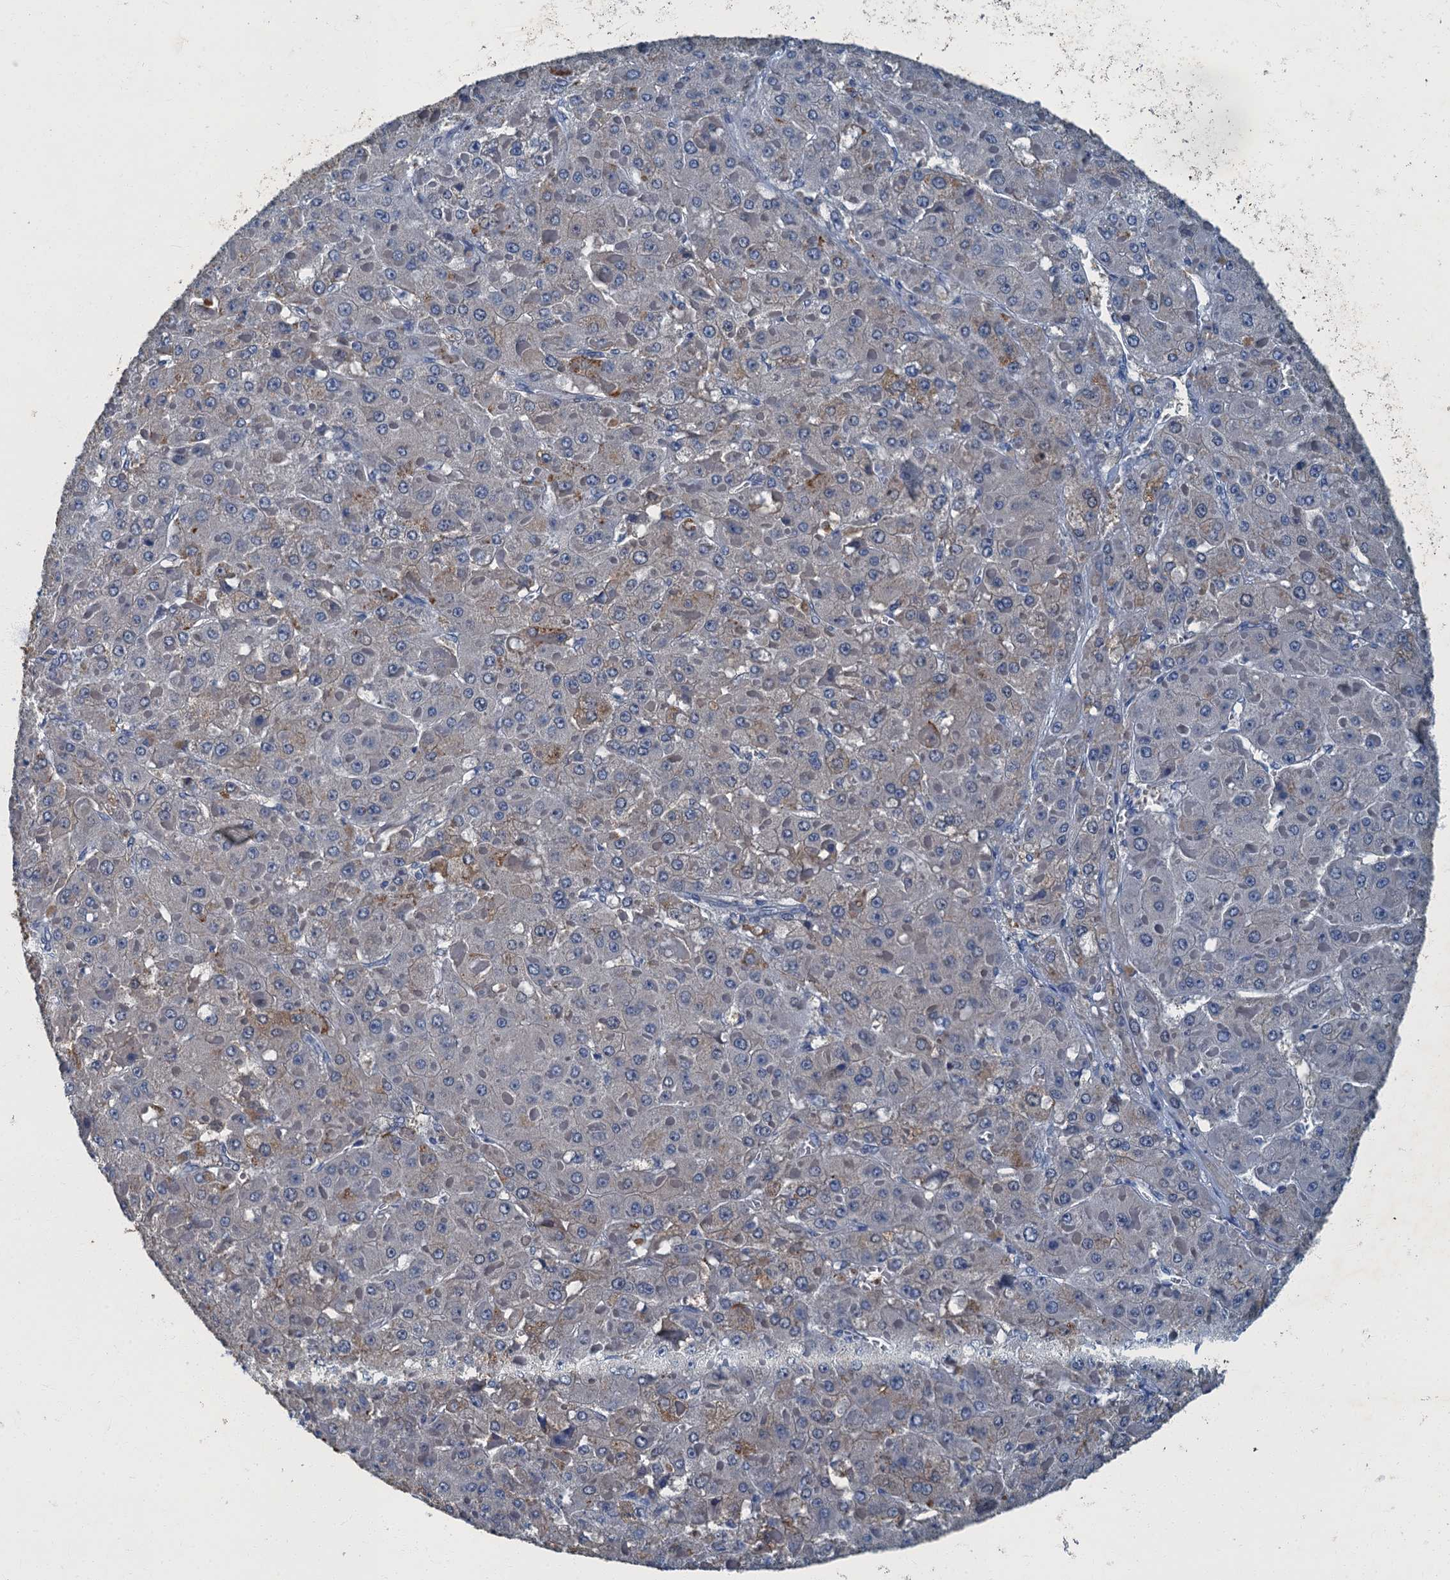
{"staining": {"intensity": "moderate", "quantity": "<25%", "location": "cytoplasmic/membranous"}, "tissue": "liver cancer", "cell_type": "Tumor cells", "image_type": "cancer", "snomed": [{"axis": "morphology", "description": "Carcinoma, Hepatocellular, NOS"}, {"axis": "topography", "description": "Liver"}], "caption": "Immunohistochemistry photomicrograph of neoplastic tissue: human hepatocellular carcinoma (liver) stained using immunohistochemistry (IHC) reveals low levels of moderate protein expression localized specifically in the cytoplasmic/membranous of tumor cells, appearing as a cytoplasmic/membranous brown color.", "gene": "GADL1", "patient": {"sex": "female", "age": 73}}